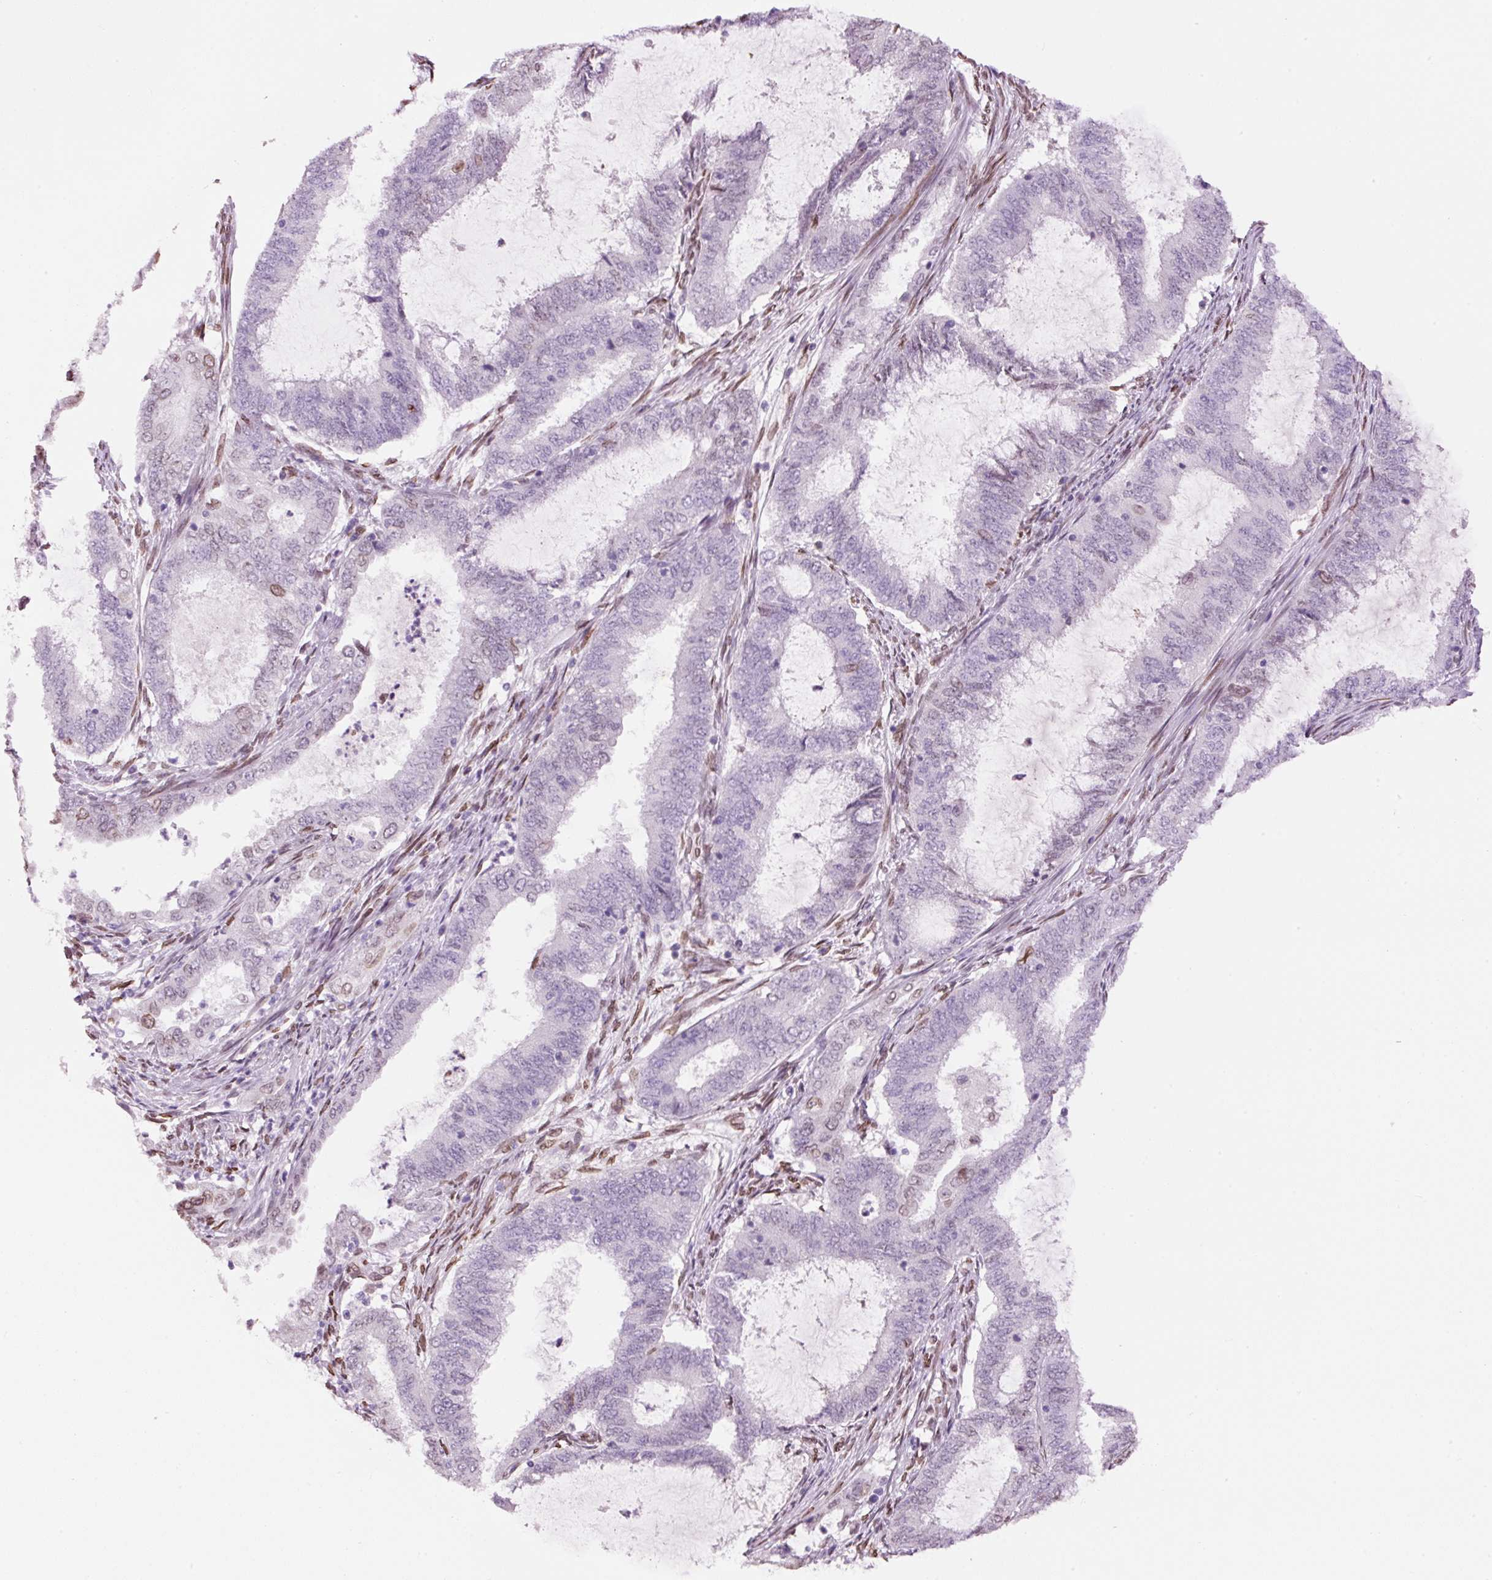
{"staining": {"intensity": "weak", "quantity": "<25%", "location": "cytoplasmic/membranous,nuclear"}, "tissue": "endometrial cancer", "cell_type": "Tumor cells", "image_type": "cancer", "snomed": [{"axis": "morphology", "description": "Adenocarcinoma, NOS"}, {"axis": "topography", "description": "Endometrium"}], "caption": "Endometrial cancer (adenocarcinoma) stained for a protein using immunohistochemistry exhibits no positivity tumor cells.", "gene": "ZNF224", "patient": {"sex": "female", "age": 51}}